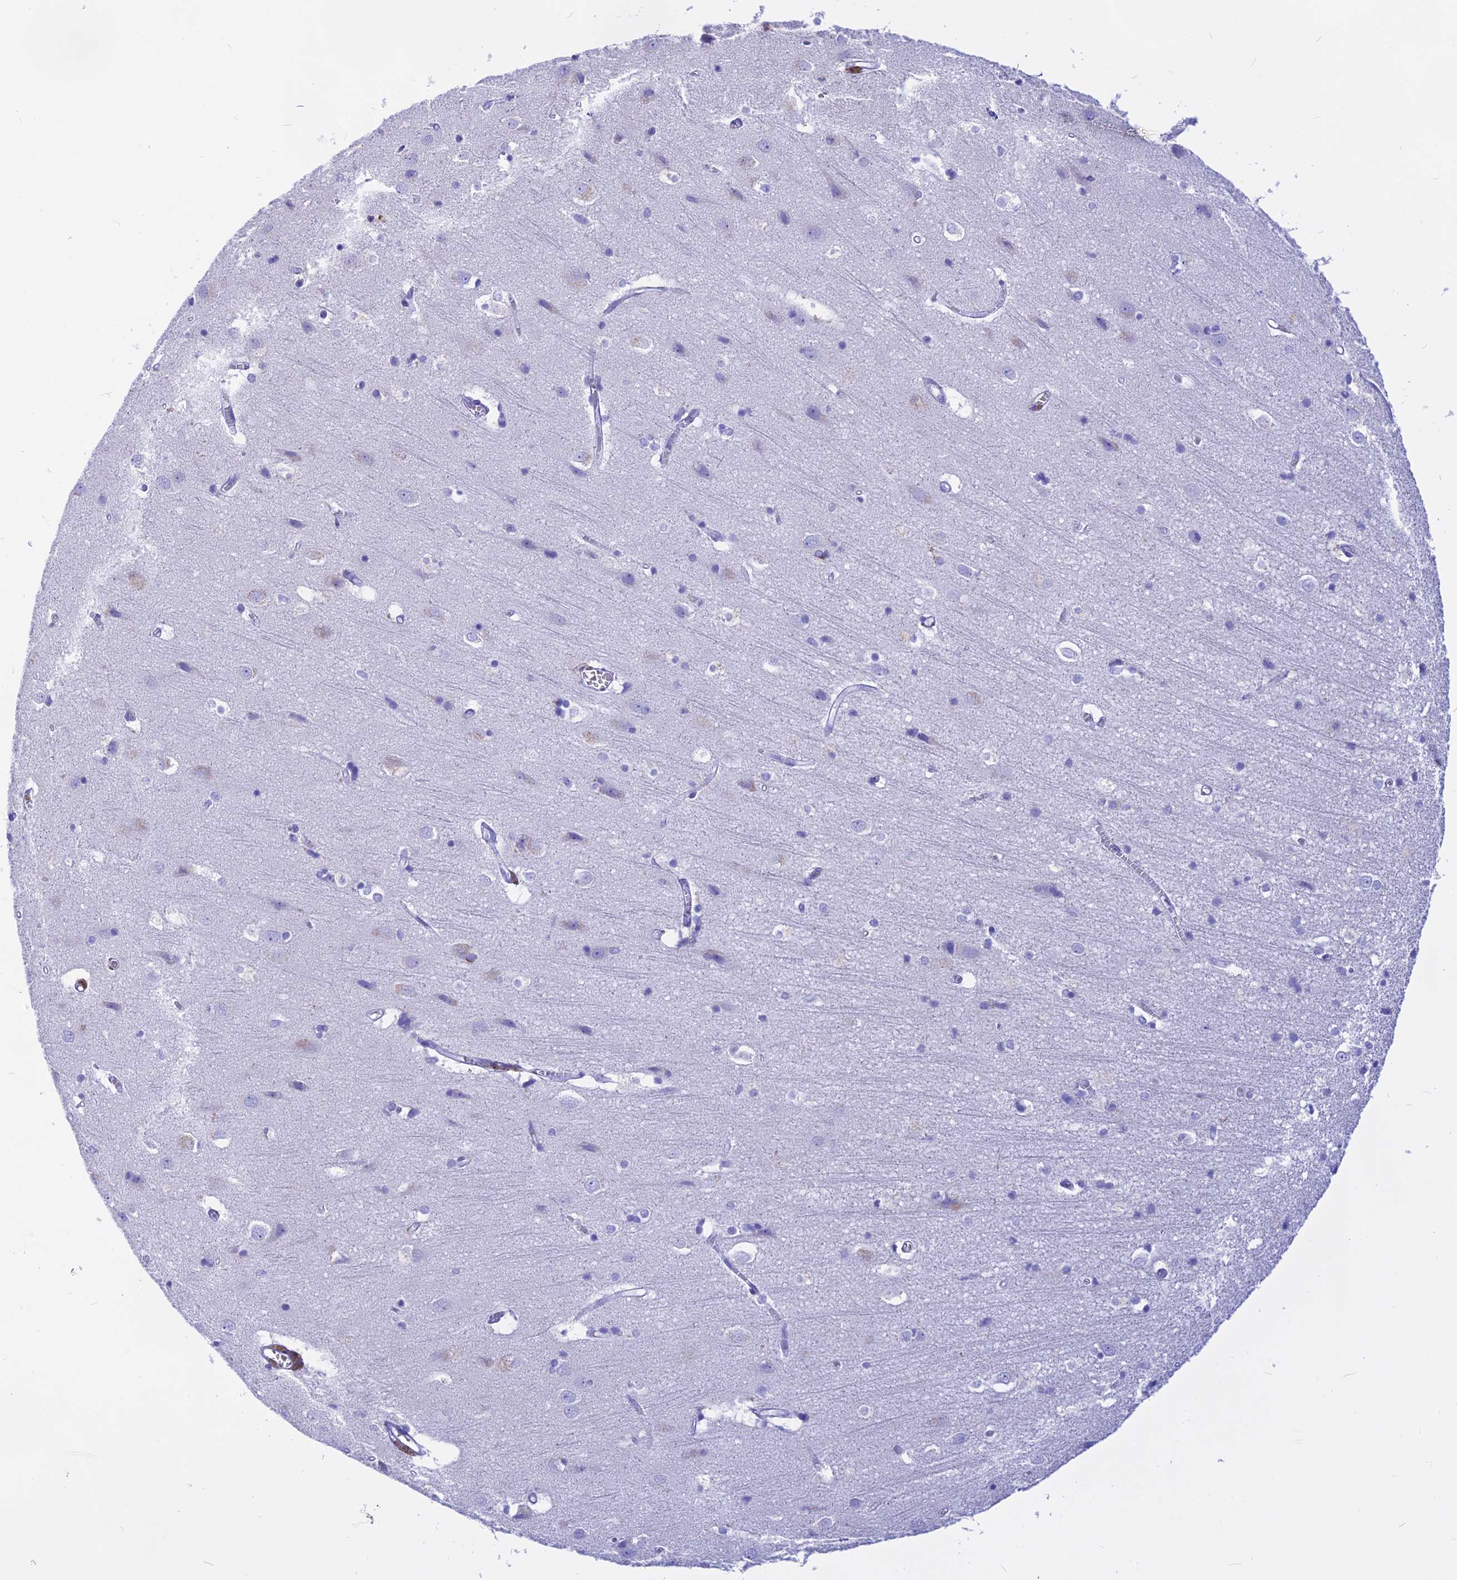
{"staining": {"intensity": "negative", "quantity": "none", "location": "none"}, "tissue": "cerebral cortex", "cell_type": "Endothelial cells", "image_type": "normal", "snomed": [{"axis": "morphology", "description": "Normal tissue, NOS"}, {"axis": "topography", "description": "Cerebral cortex"}], "caption": "Immunohistochemistry of benign cerebral cortex displays no staining in endothelial cells.", "gene": "ISCA1", "patient": {"sex": "male", "age": 54}}